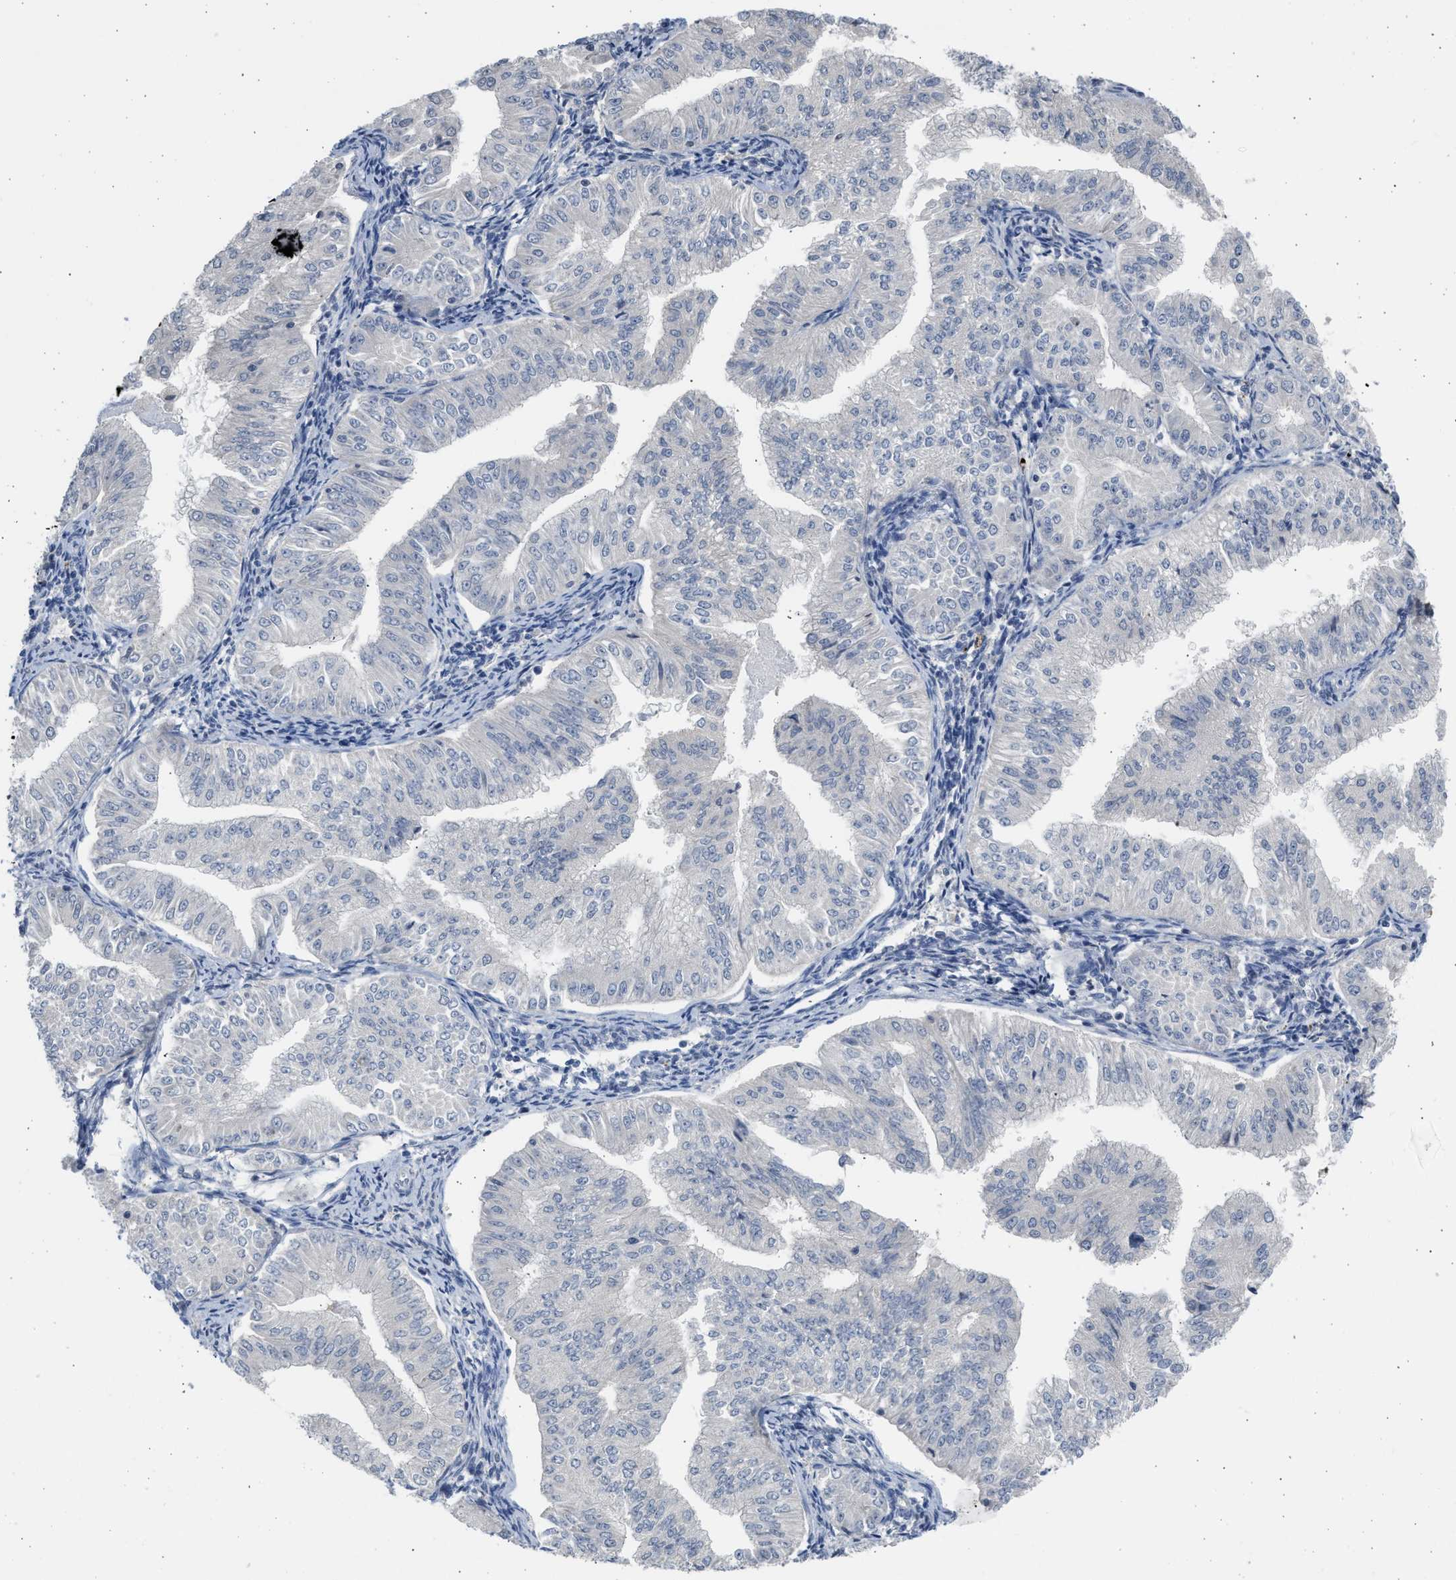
{"staining": {"intensity": "negative", "quantity": "none", "location": "none"}, "tissue": "endometrial cancer", "cell_type": "Tumor cells", "image_type": "cancer", "snomed": [{"axis": "morphology", "description": "Normal tissue, NOS"}, {"axis": "morphology", "description": "Adenocarcinoma, NOS"}, {"axis": "topography", "description": "Endometrium"}], "caption": "A micrograph of endometrial cancer (adenocarcinoma) stained for a protein displays no brown staining in tumor cells.", "gene": "SULT2A1", "patient": {"sex": "female", "age": 53}}